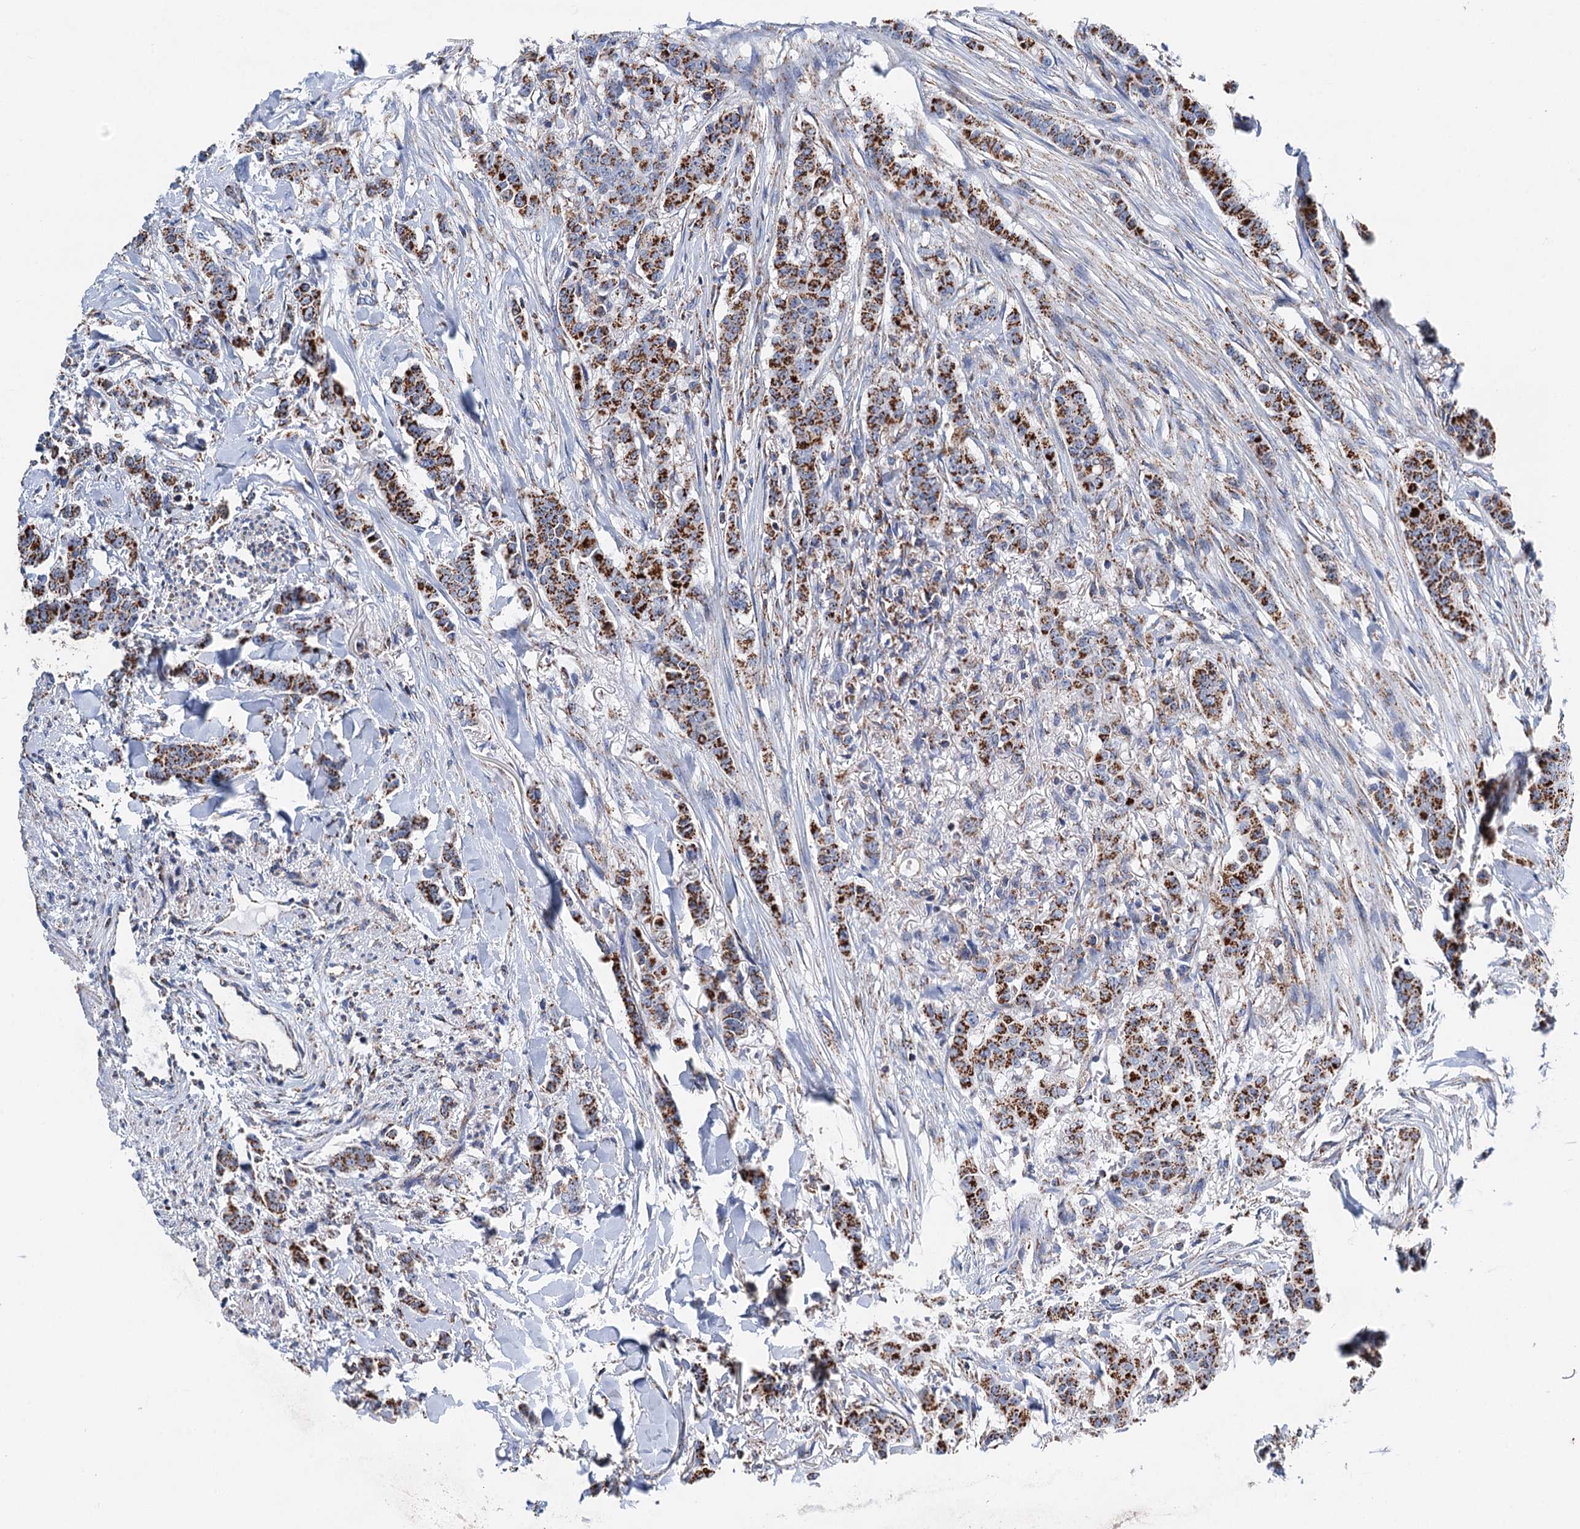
{"staining": {"intensity": "strong", "quantity": ">75%", "location": "cytoplasmic/membranous"}, "tissue": "breast cancer", "cell_type": "Tumor cells", "image_type": "cancer", "snomed": [{"axis": "morphology", "description": "Duct carcinoma"}, {"axis": "topography", "description": "Breast"}], "caption": "This histopathology image displays IHC staining of human breast cancer (invasive ductal carcinoma), with high strong cytoplasmic/membranous staining in approximately >75% of tumor cells.", "gene": "IVD", "patient": {"sex": "female", "age": 40}}